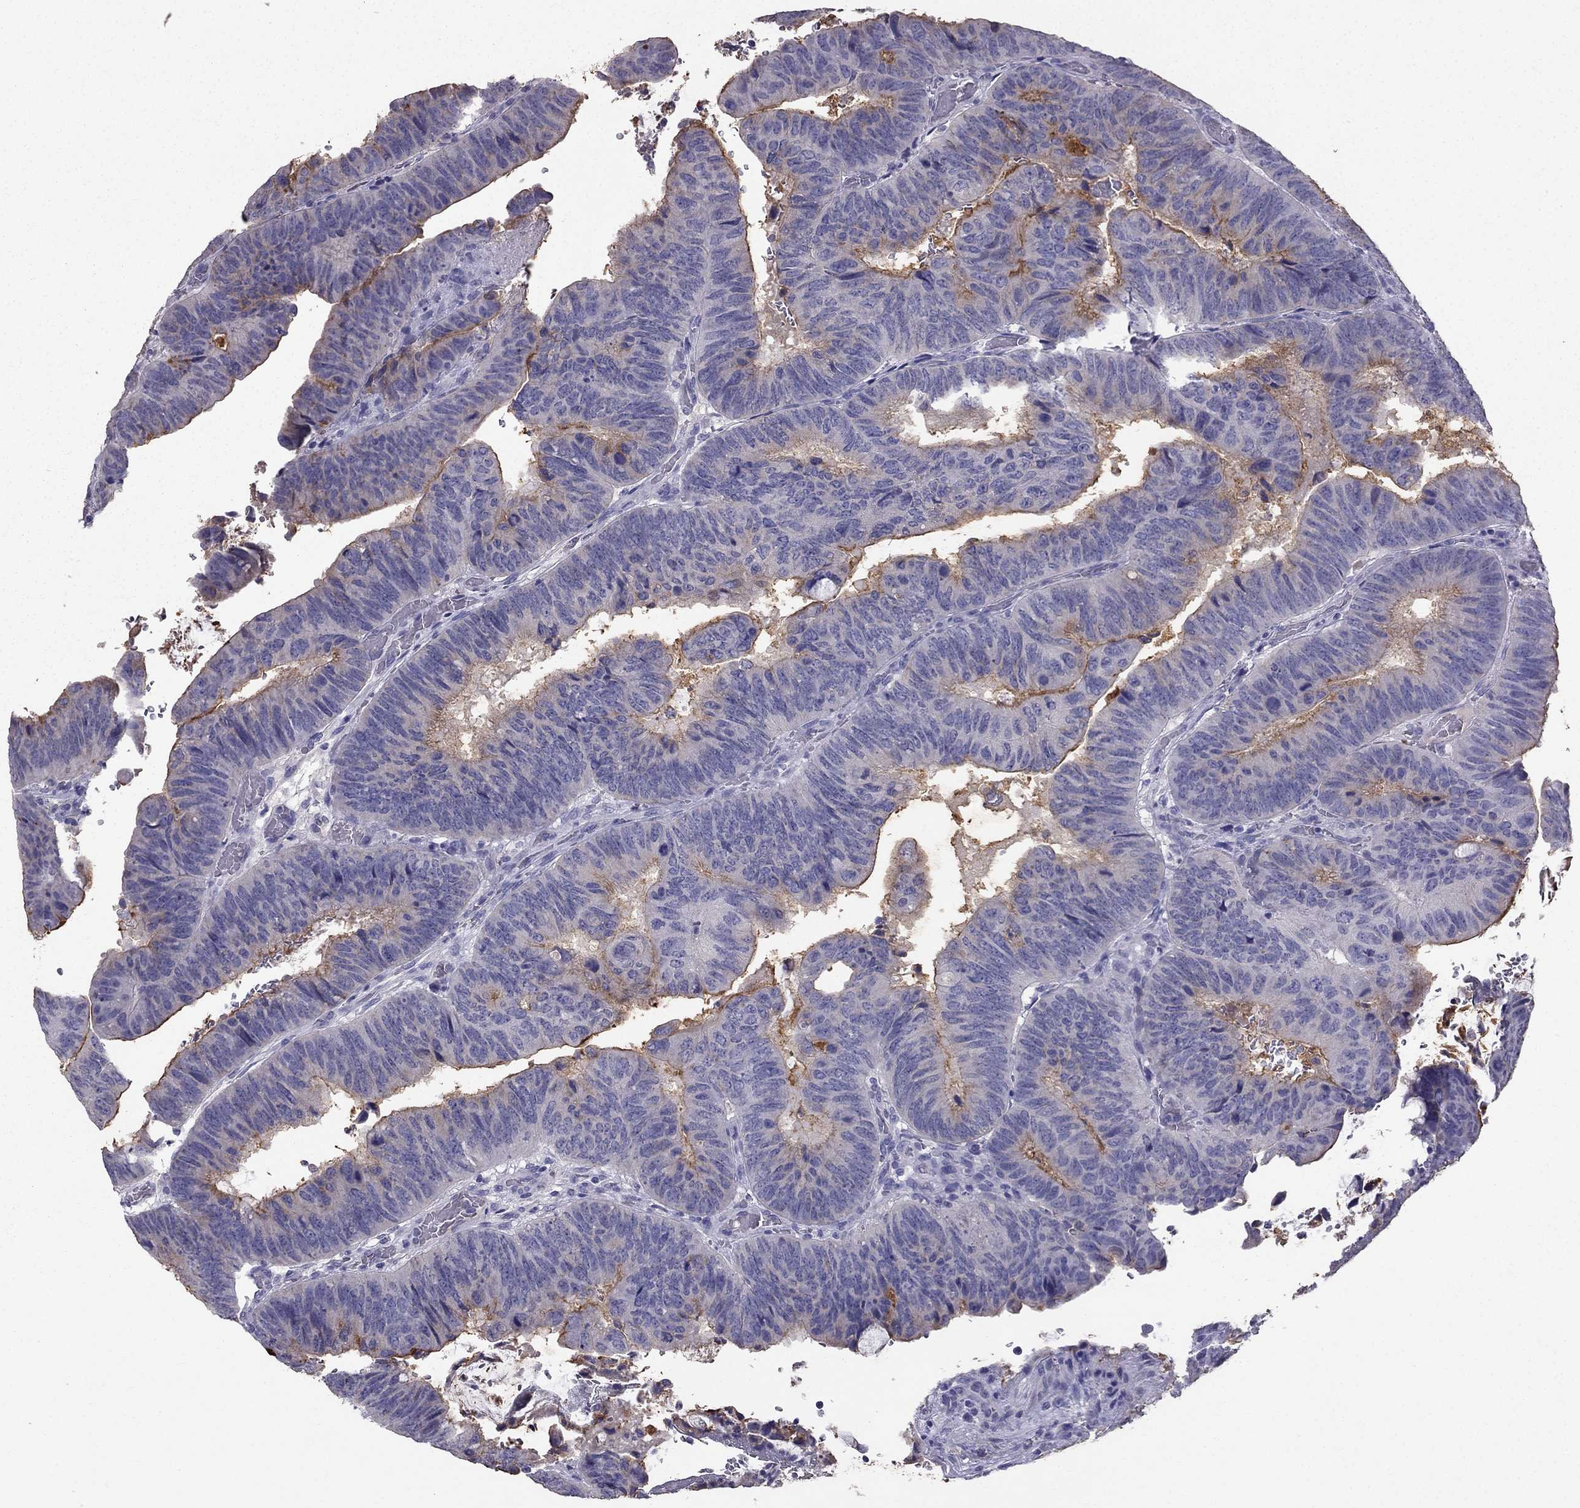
{"staining": {"intensity": "moderate", "quantity": "<25%", "location": "cytoplasmic/membranous"}, "tissue": "colorectal cancer", "cell_type": "Tumor cells", "image_type": "cancer", "snomed": [{"axis": "morphology", "description": "Normal tissue, NOS"}, {"axis": "morphology", "description": "Adenocarcinoma, NOS"}, {"axis": "topography", "description": "Rectum"}], "caption": "A micrograph of colorectal cancer (adenocarcinoma) stained for a protein demonstrates moderate cytoplasmic/membranous brown staining in tumor cells. (IHC, brightfield microscopy, high magnification).", "gene": "SCG5", "patient": {"sex": "male", "age": 92}}